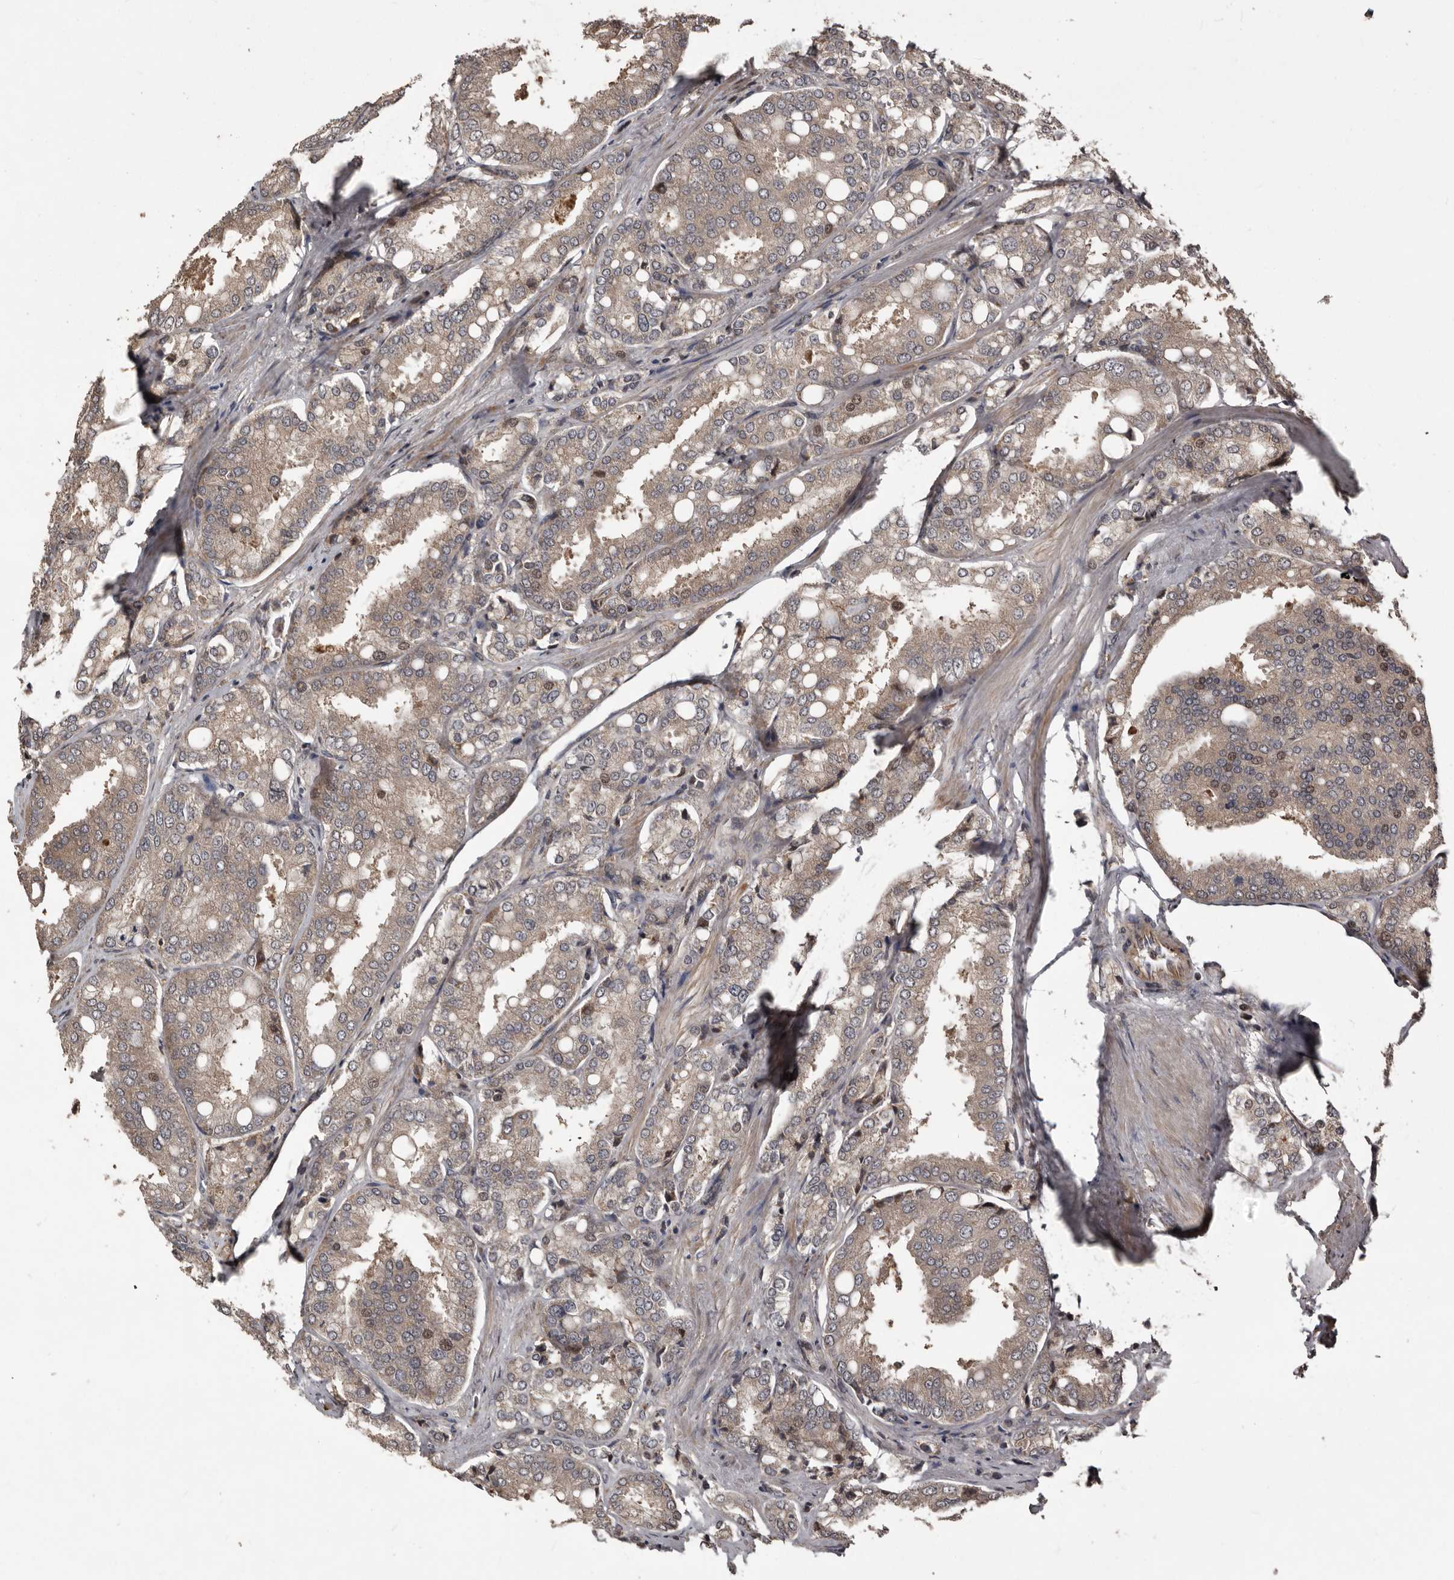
{"staining": {"intensity": "weak", "quantity": "<25%", "location": "cytoplasmic/membranous,nuclear"}, "tissue": "prostate cancer", "cell_type": "Tumor cells", "image_type": "cancer", "snomed": [{"axis": "morphology", "description": "Adenocarcinoma, High grade"}, {"axis": "topography", "description": "Prostate"}], "caption": "Micrograph shows no significant protein expression in tumor cells of prostate cancer.", "gene": "SERTAD4", "patient": {"sex": "male", "age": 50}}